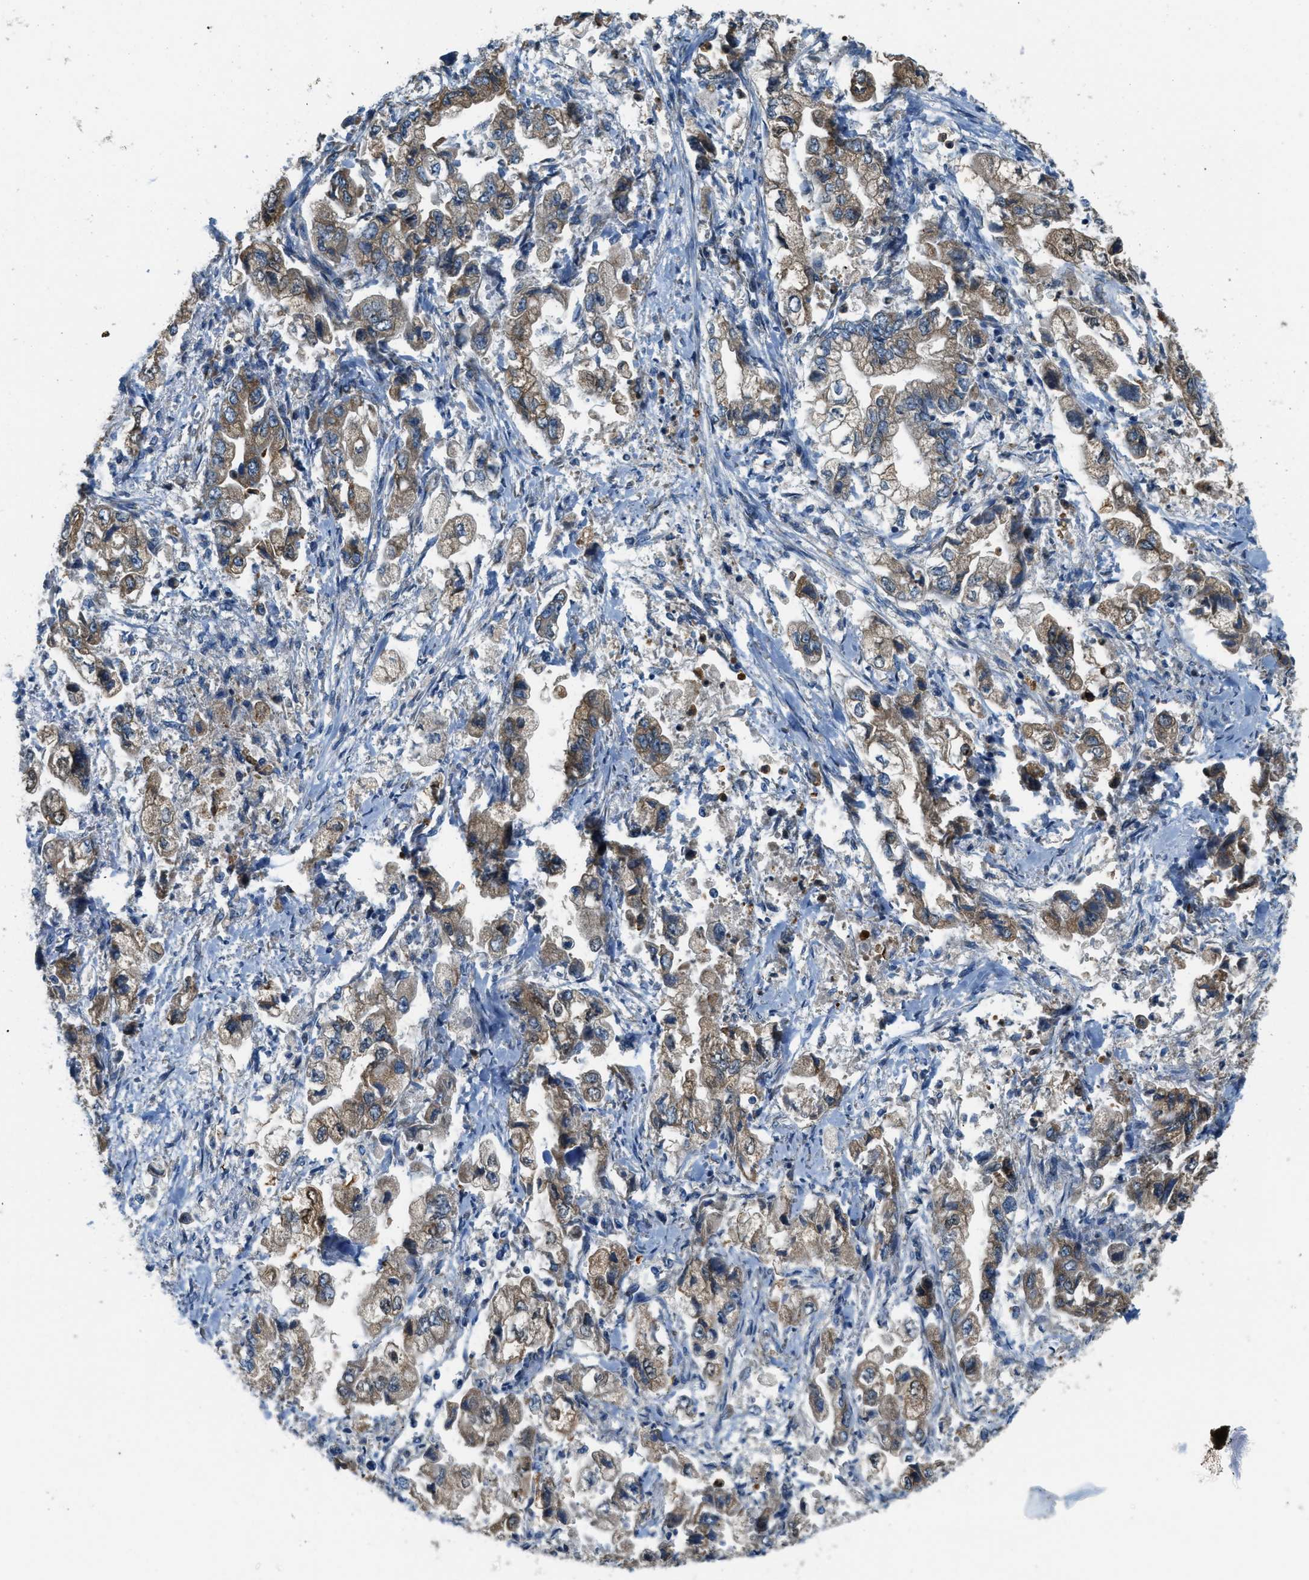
{"staining": {"intensity": "moderate", "quantity": ">75%", "location": "cytoplasmic/membranous"}, "tissue": "stomach cancer", "cell_type": "Tumor cells", "image_type": "cancer", "snomed": [{"axis": "morphology", "description": "Normal tissue, NOS"}, {"axis": "morphology", "description": "Adenocarcinoma, NOS"}, {"axis": "topography", "description": "Stomach"}], "caption": "Stomach cancer stained for a protein demonstrates moderate cytoplasmic/membranous positivity in tumor cells.", "gene": "GIMAP8", "patient": {"sex": "male", "age": 62}}